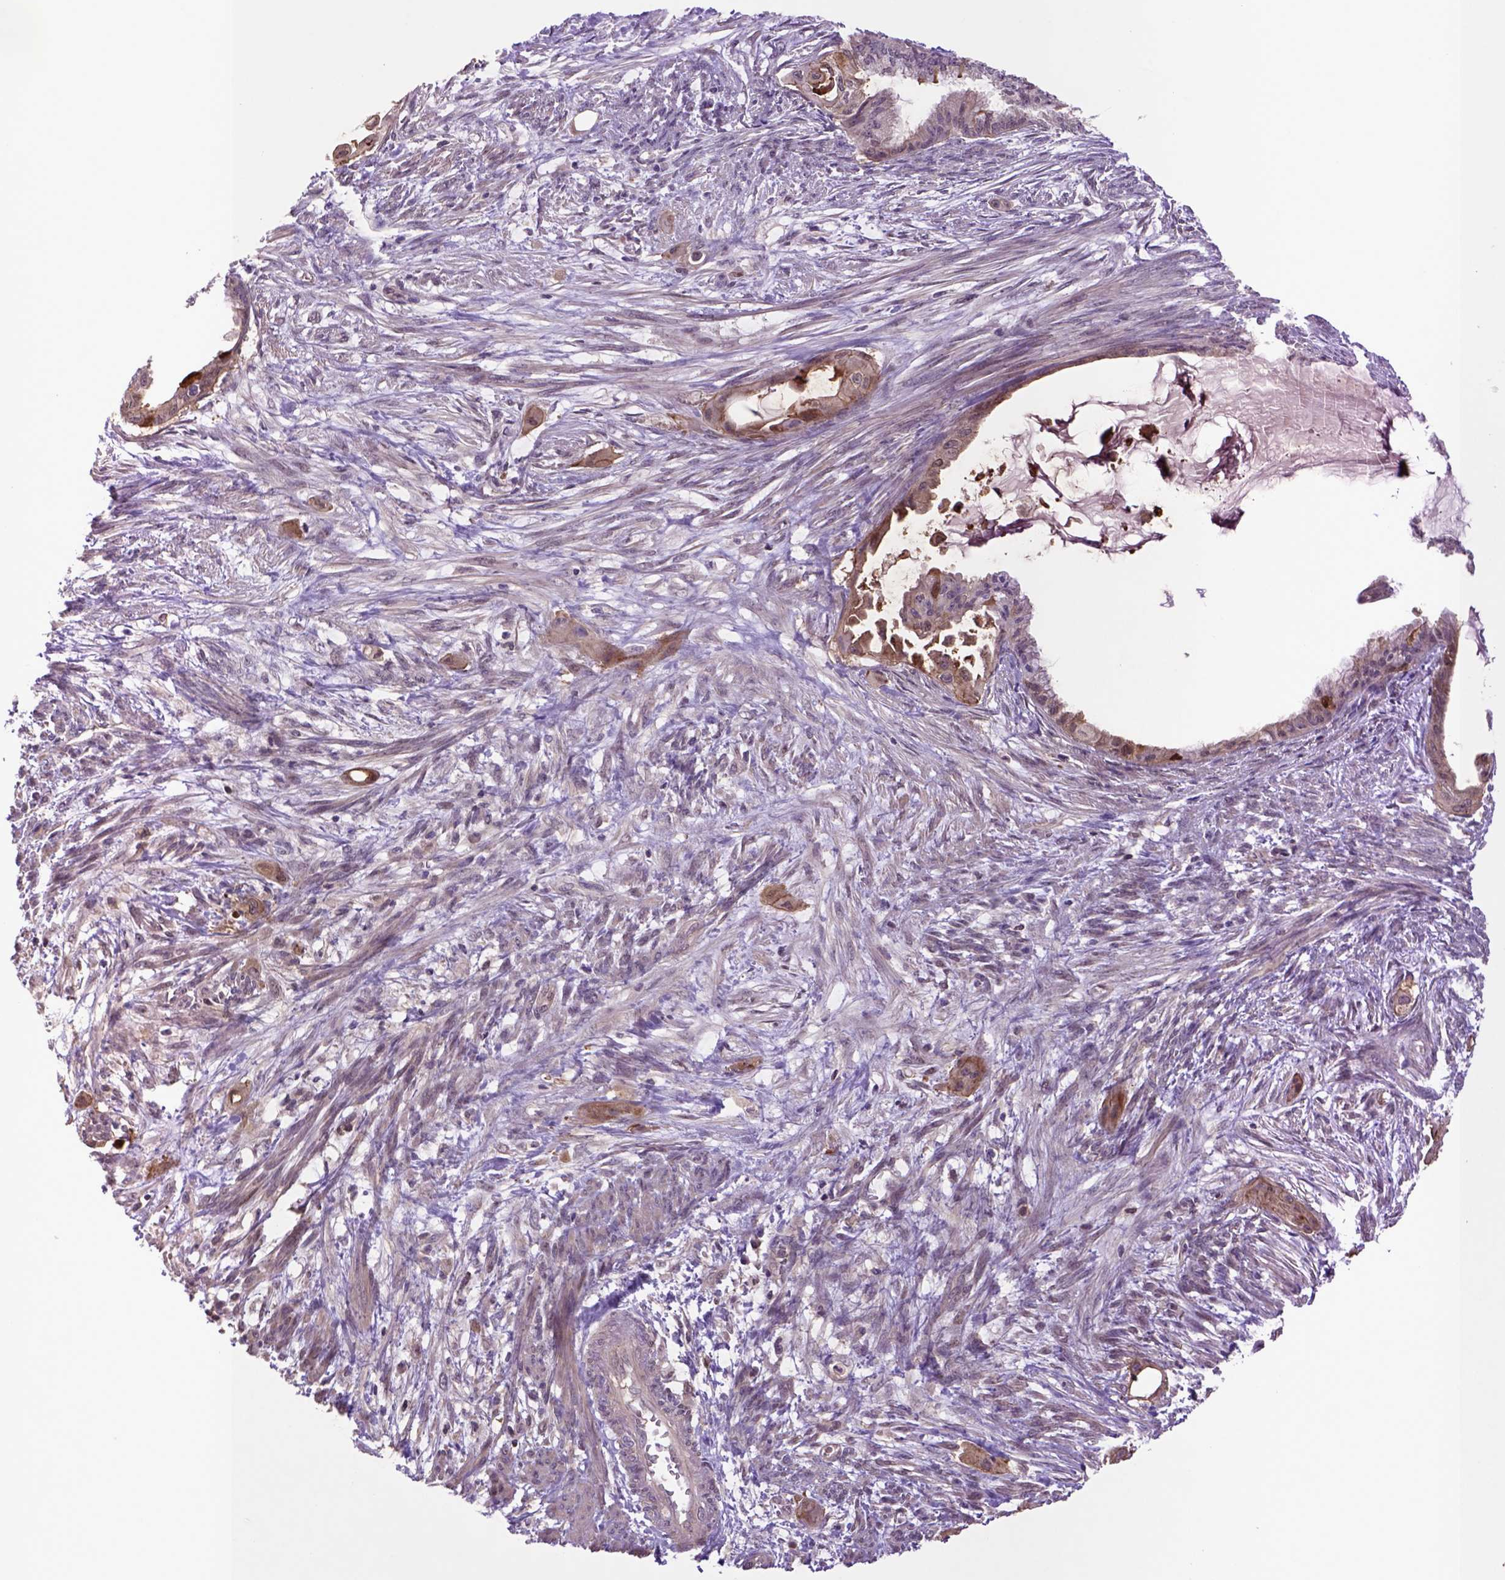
{"staining": {"intensity": "strong", "quantity": "<25%", "location": "cytoplasmic/membranous"}, "tissue": "endometrial cancer", "cell_type": "Tumor cells", "image_type": "cancer", "snomed": [{"axis": "morphology", "description": "Adenocarcinoma, NOS"}, {"axis": "topography", "description": "Endometrium"}], "caption": "Immunohistochemistry (IHC) photomicrograph of adenocarcinoma (endometrial) stained for a protein (brown), which displays medium levels of strong cytoplasmic/membranous positivity in approximately <25% of tumor cells.", "gene": "HSPBP1", "patient": {"sex": "female", "age": 86}}